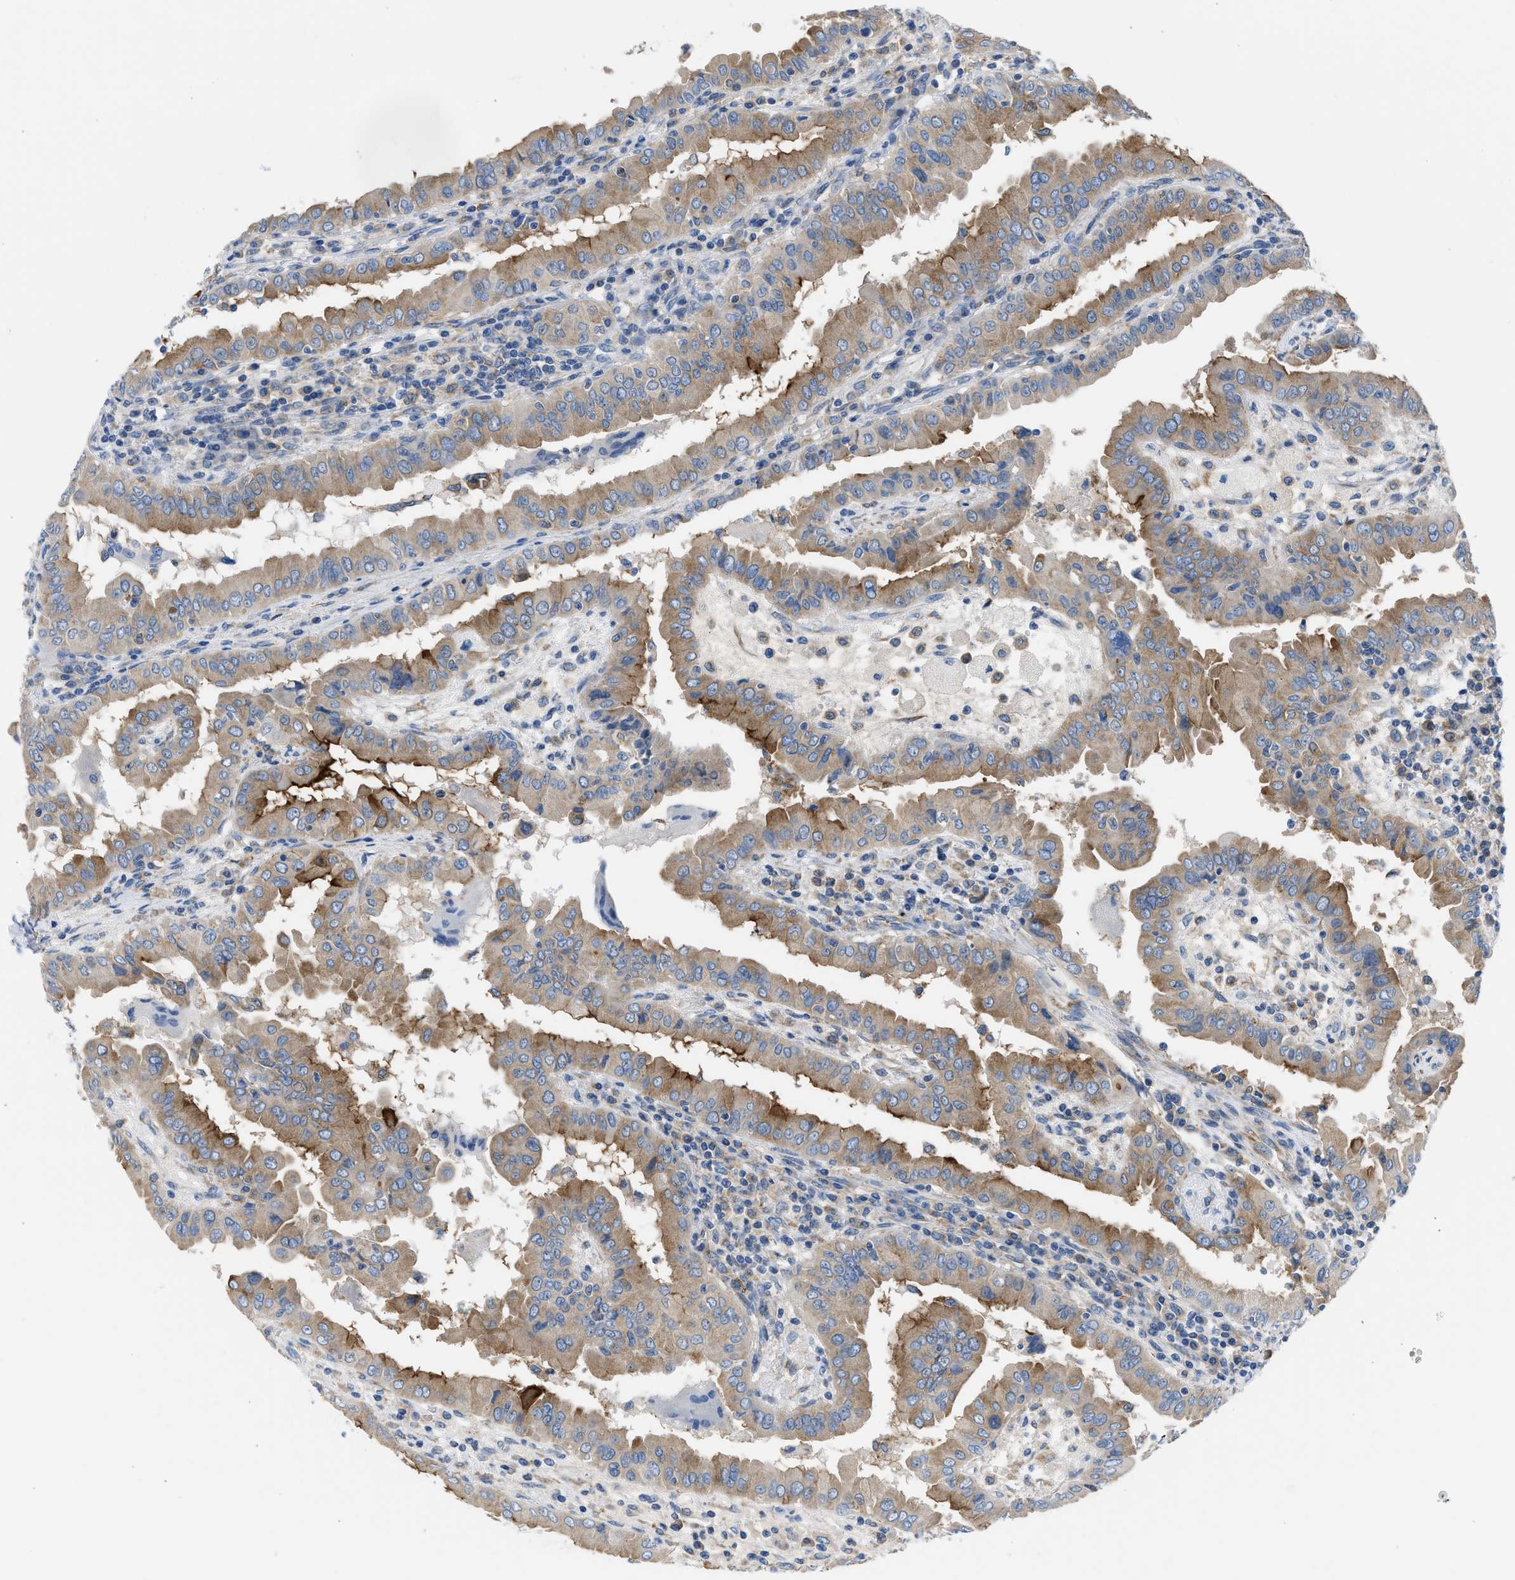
{"staining": {"intensity": "weak", "quantity": ">75%", "location": "cytoplasmic/membranous"}, "tissue": "thyroid cancer", "cell_type": "Tumor cells", "image_type": "cancer", "snomed": [{"axis": "morphology", "description": "Papillary adenocarcinoma, NOS"}, {"axis": "topography", "description": "Thyroid gland"}], "caption": "There is low levels of weak cytoplasmic/membranous staining in tumor cells of thyroid cancer (papillary adenocarcinoma), as demonstrated by immunohistochemical staining (brown color).", "gene": "BNC2", "patient": {"sex": "male", "age": 33}}